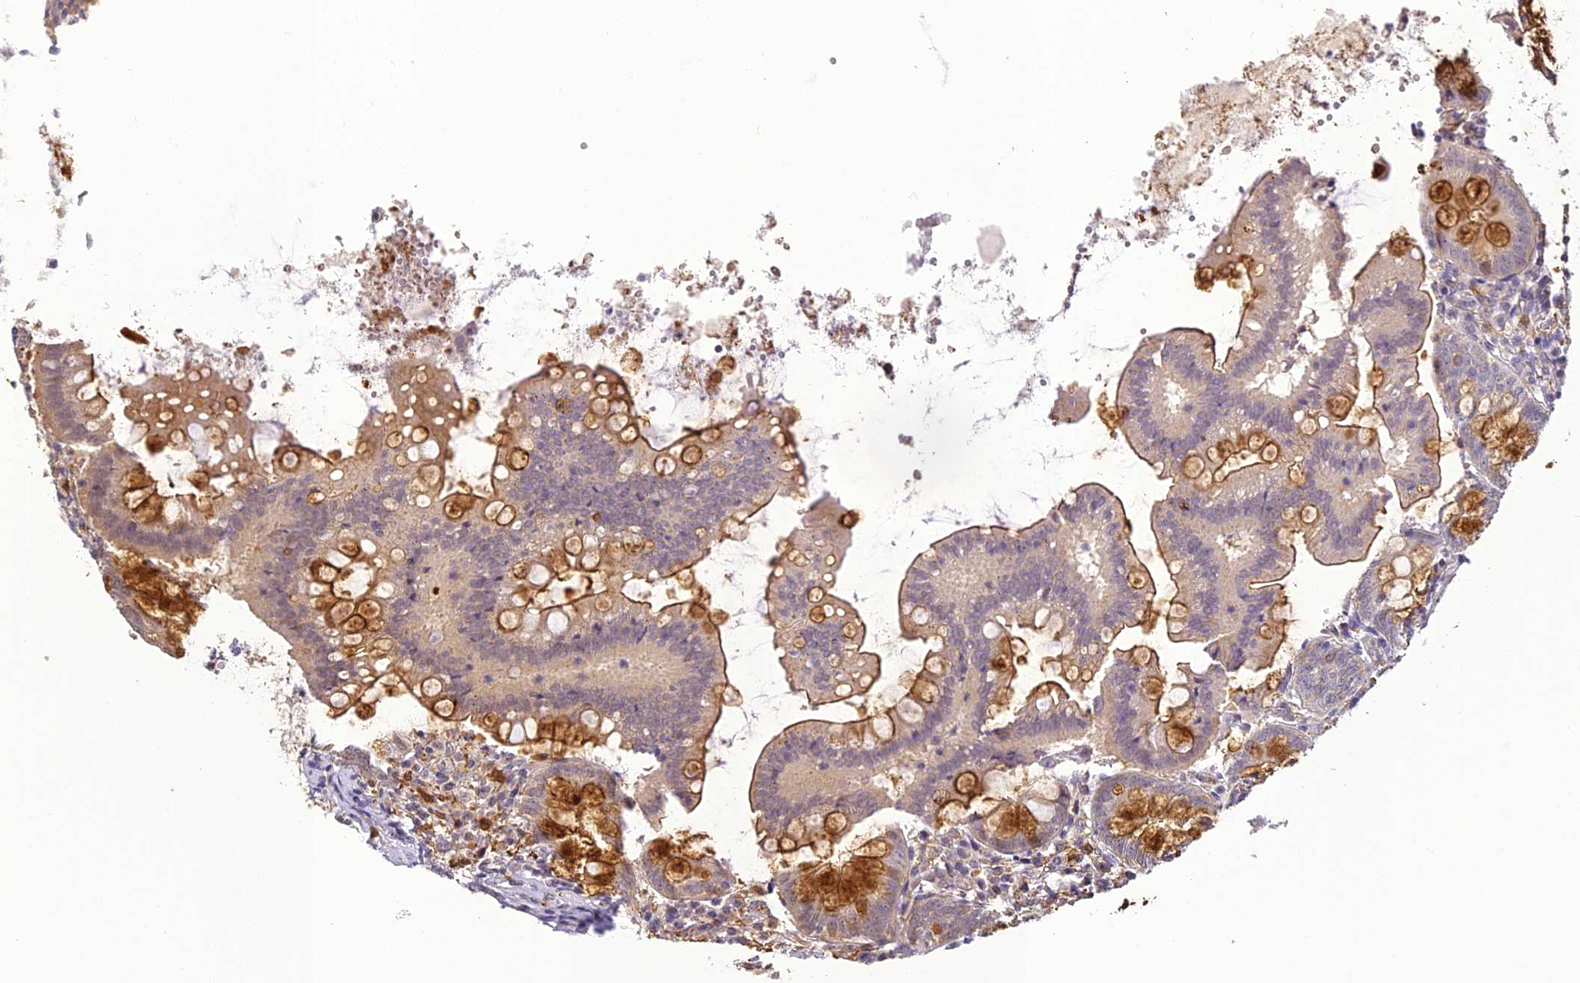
{"staining": {"intensity": "strong", "quantity": "25%-75%", "location": "cytoplasmic/membranous"}, "tissue": "appendix", "cell_type": "Glandular cells", "image_type": "normal", "snomed": [{"axis": "morphology", "description": "Normal tissue, NOS"}, {"axis": "topography", "description": "Appendix"}], "caption": "Appendix stained with a protein marker exhibits strong staining in glandular cells.", "gene": "BCDIN3D", "patient": {"sex": "female", "age": 54}}